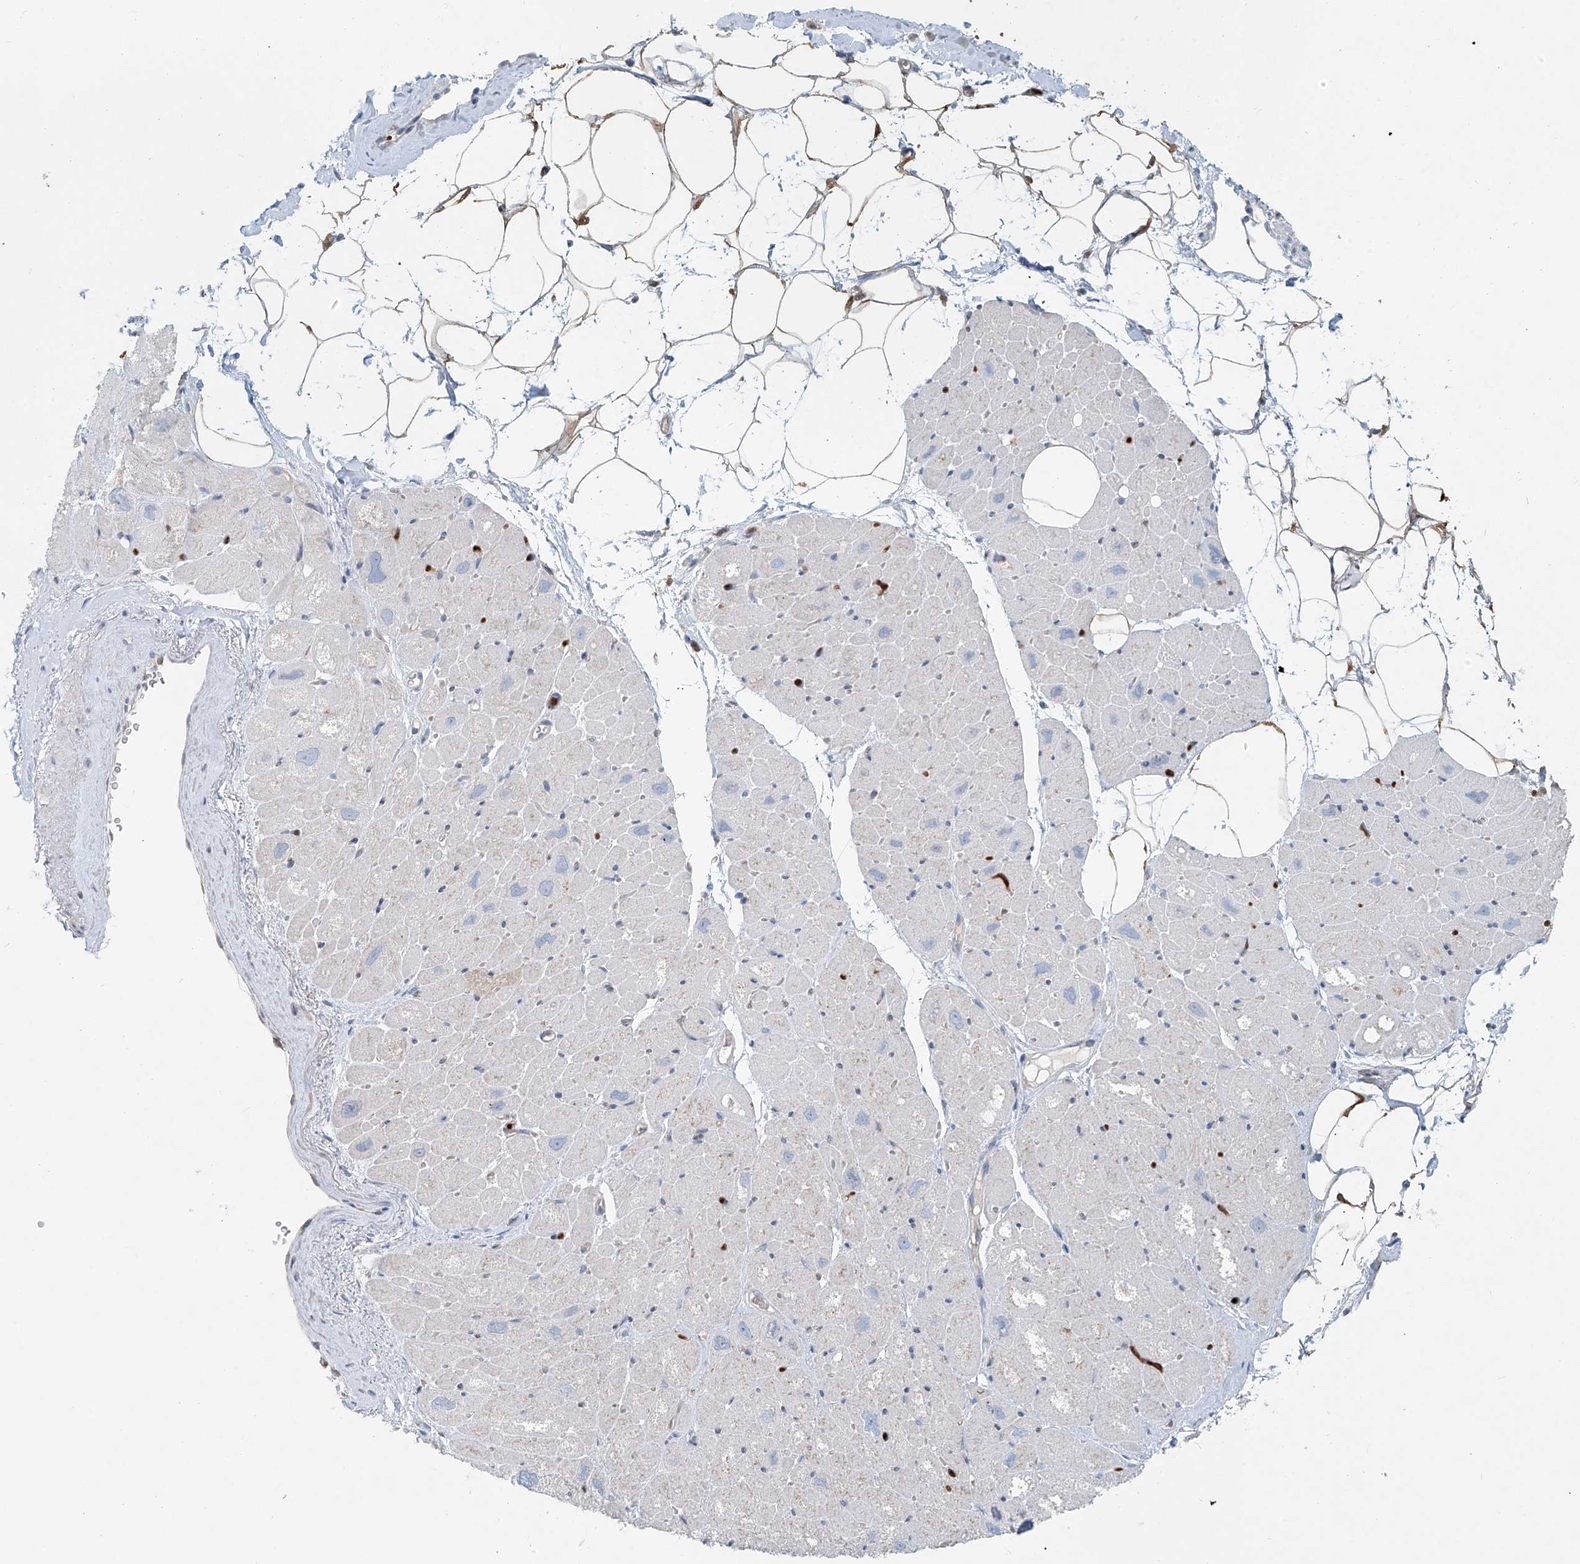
{"staining": {"intensity": "weak", "quantity": "25%-75%", "location": "cytoplasmic/membranous"}, "tissue": "heart muscle", "cell_type": "Cardiomyocytes", "image_type": "normal", "snomed": [{"axis": "morphology", "description": "Normal tissue, NOS"}, {"axis": "topography", "description": "Heart"}], "caption": "High-magnification brightfield microscopy of normal heart muscle stained with DAB (brown) and counterstained with hematoxylin (blue). cardiomyocytes exhibit weak cytoplasmic/membranous staining is seen in about25%-75% of cells.", "gene": "PTPRA", "patient": {"sex": "male", "age": 50}}